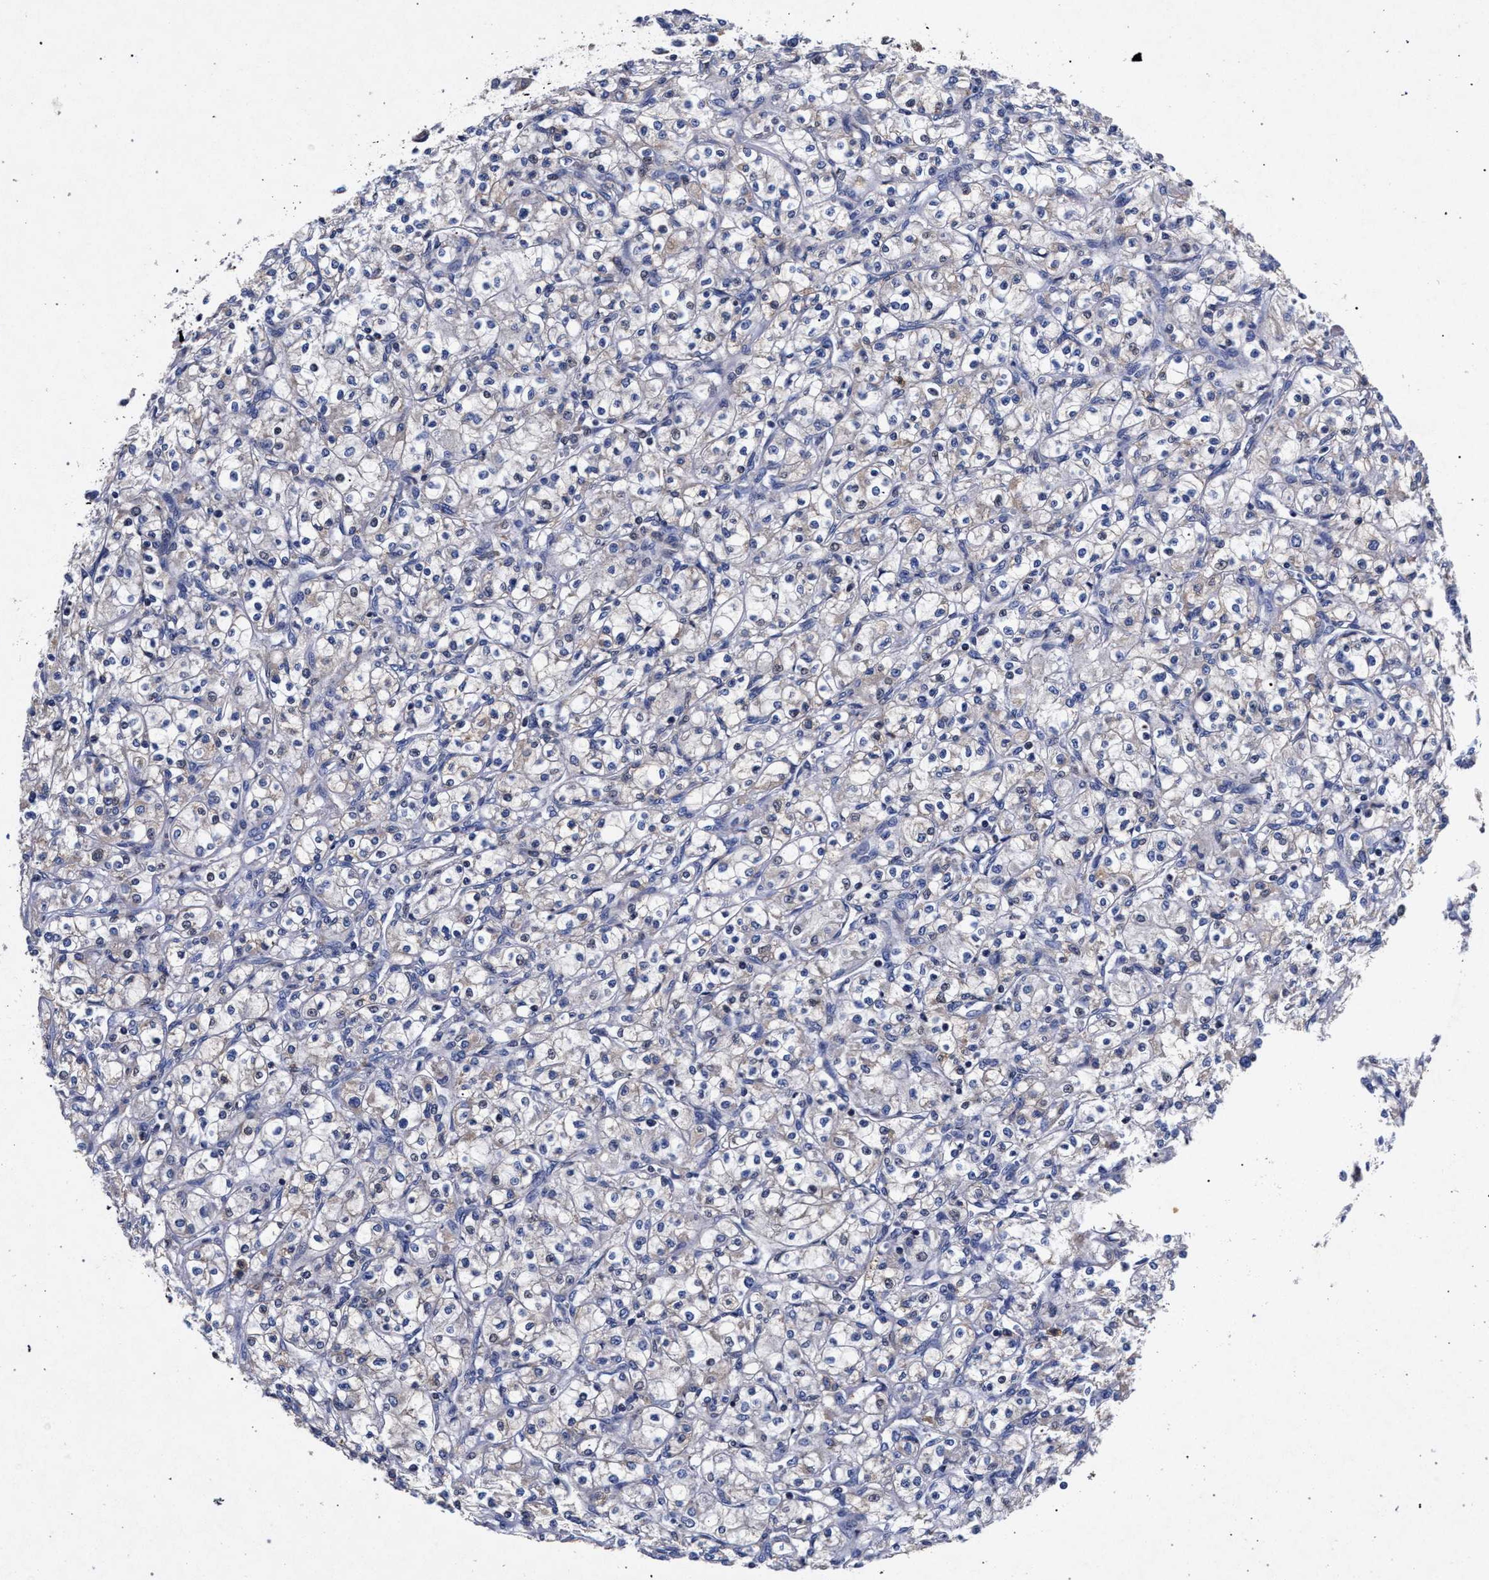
{"staining": {"intensity": "negative", "quantity": "none", "location": "none"}, "tissue": "renal cancer", "cell_type": "Tumor cells", "image_type": "cancer", "snomed": [{"axis": "morphology", "description": "Adenocarcinoma, NOS"}, {"axis": "topography", "description": "Kidney"}], "caption": "This is an immunohistochemistry micrograph of human renal cancer. There is no expression in tumor cells.", "gene": "HSD17B14", "patient": {"sex": "male", "age": 77}}